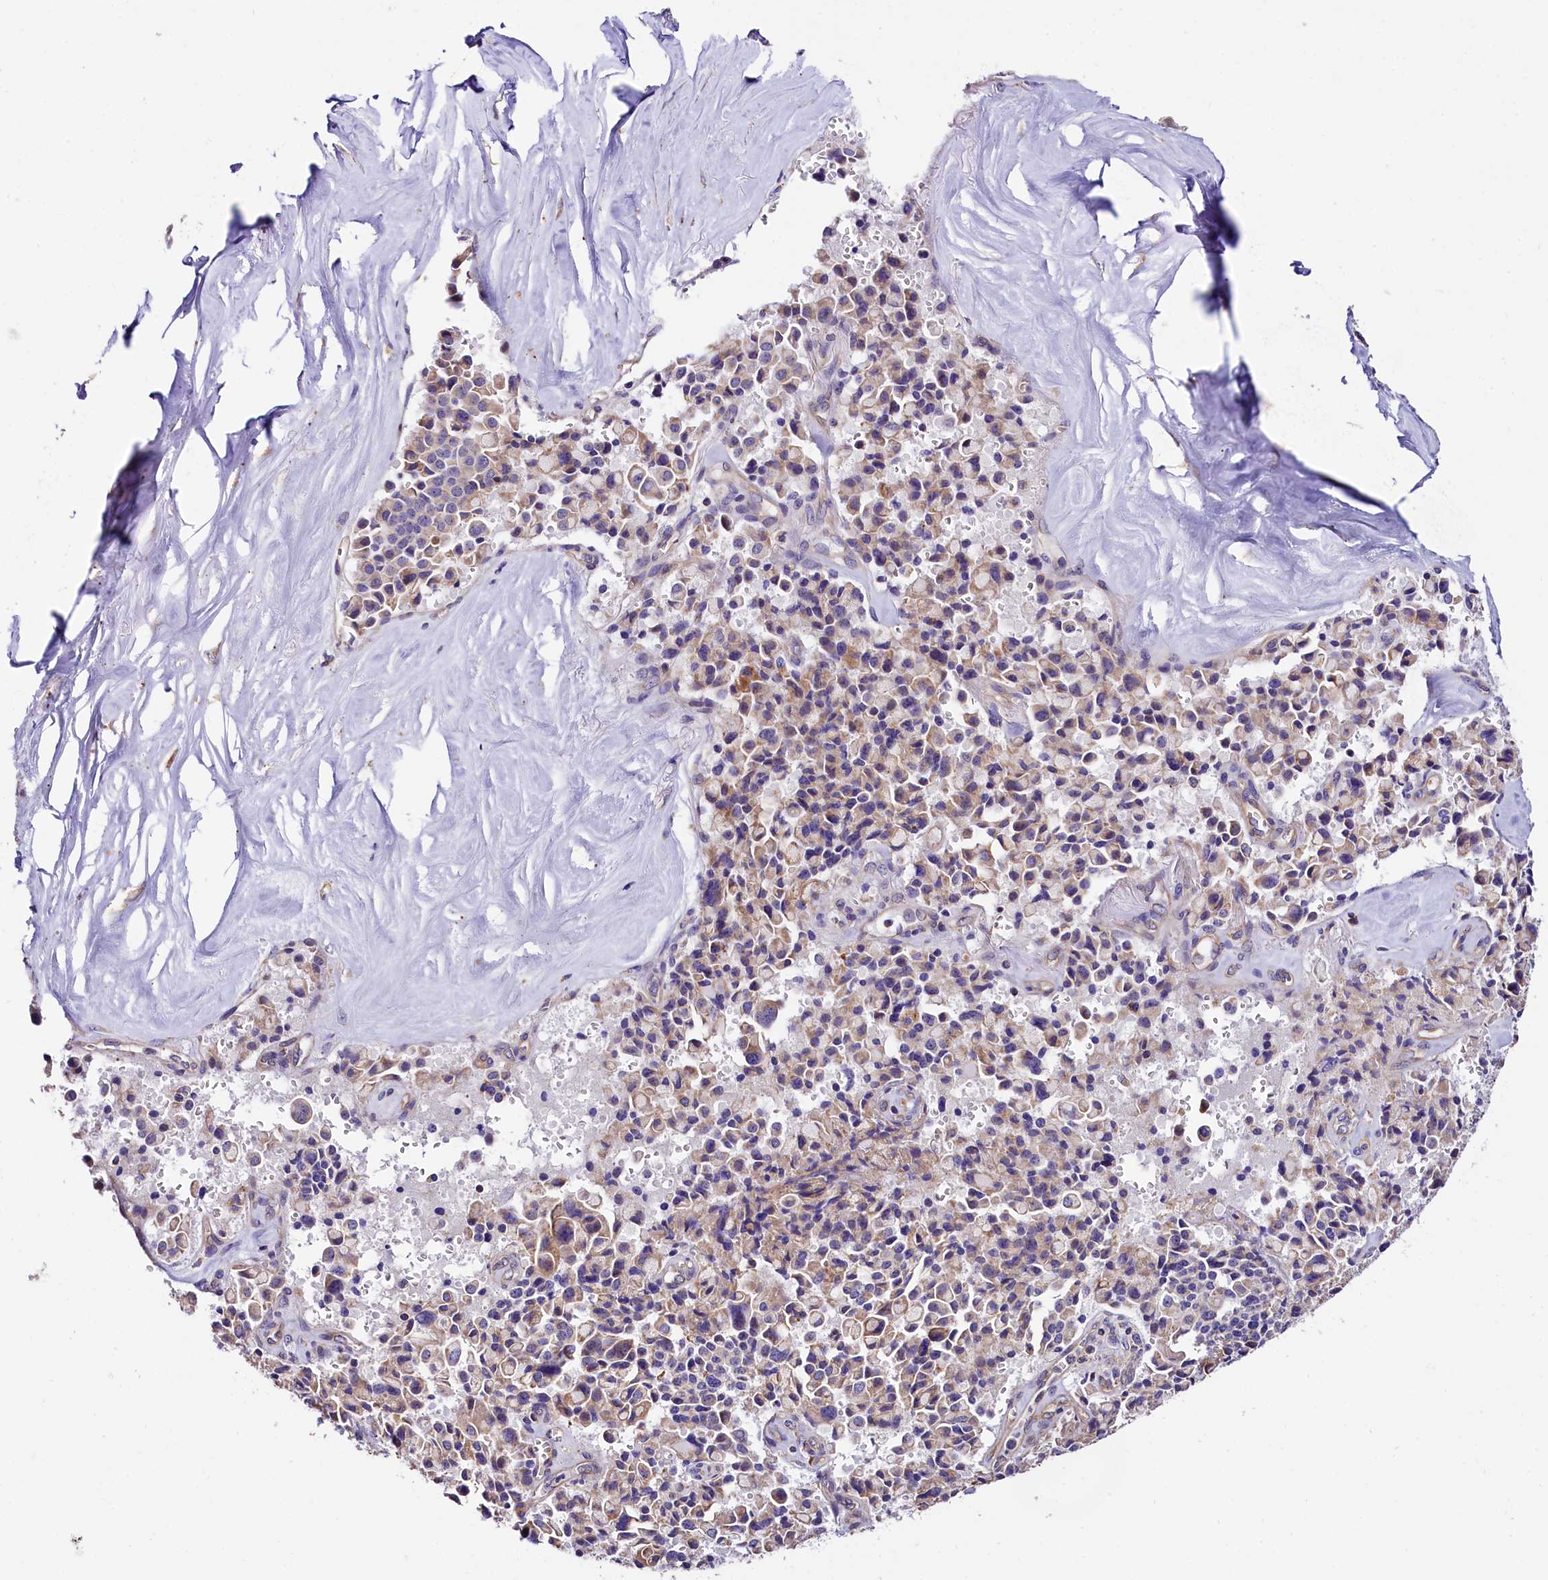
{"staining": {"intensity": "weak", "quantity": "<25%", "location": "cytoplasmic/membranous"}, "tissue": "pancreatic cancer", "cell_type": "Tumor cells", "image_type": "cancer", "snomed": [{"axis": "morphology", "description": "Adenocarcinoma, NOS"}, {"axis": "topography", "description": "Pancreas"}], "caption": "Adenocarcinoma (pancreatic) stained for a protein using IHC demonstrates no positivity tumor cells.", "gene": "ACAA2", "patient": {"sex": "male", "age": 65}}